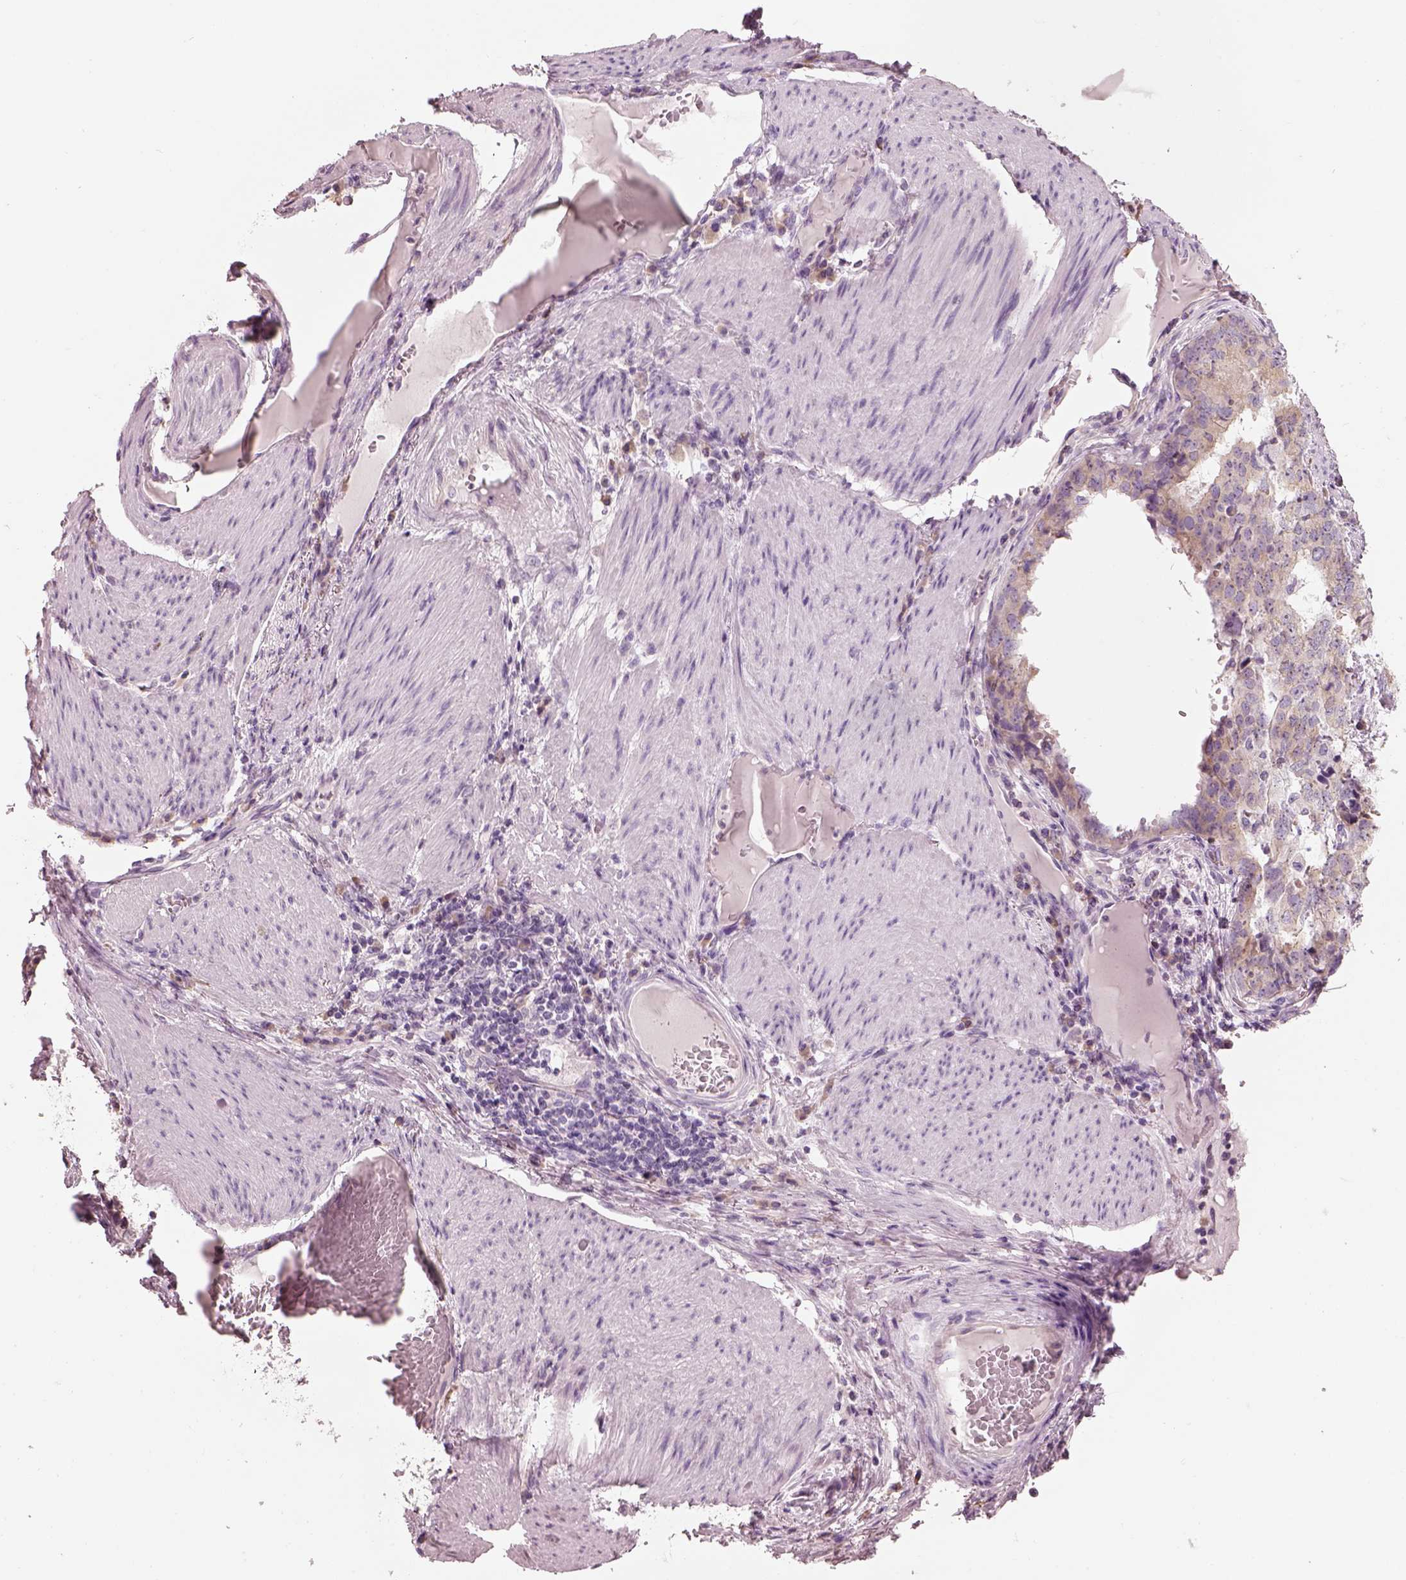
{"staining": {"intensity": "negative", "quantity": "none", "location": "none"}, "tissue": "stomach cancer", "cell_type": "Tumor cells", "image_type": "cancer", "snomed": [{"axis": "morphology", "description": "Adenocarcinoma, NOS"}, {"axis": "topography", "description": "Stomach"}], "caption": "DAB immunohistochemical staining of human stomach cancer (adenocarcinoma) shows no significant staining in tumor cells.", "gene": "SLC27A2", "patient": {"sex": "male", "age": 69}}